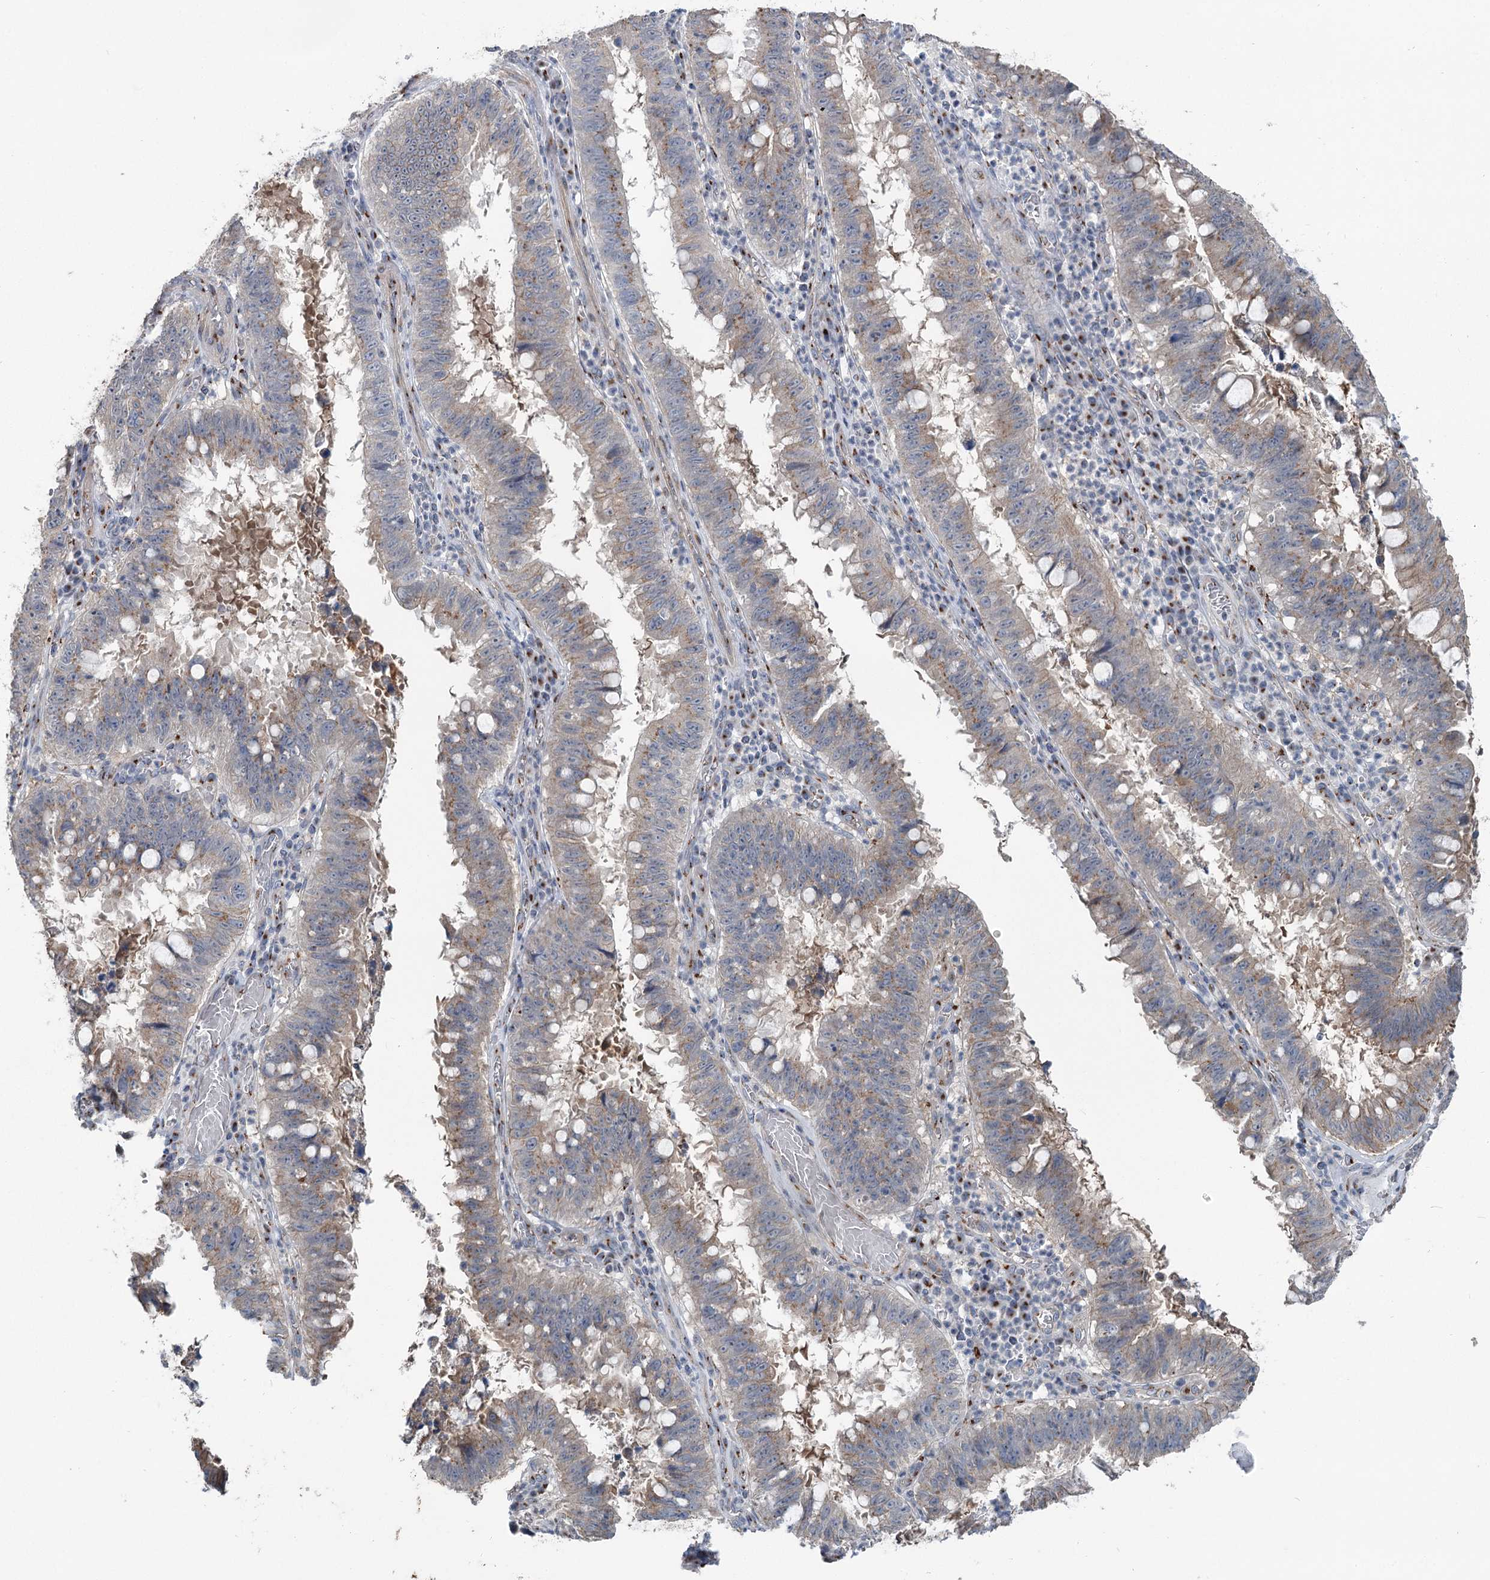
{"staining": {"intensity": "weak", "quantity": "25%-75%", "location": "cytoplasmic/membranous"}, "tissue": "stomach cancer", "cell_type": "Tumor cells", "image_type": "cancer", "snomed": [{"axis": "morphology", "description": "Adenocarcinoma, NOS"}, {"axis": "topography", "description": "Stomach"}], "caption": "Immunohistochemistry (IHC) of human stomach adenocarcinoma demonstrates low levels of weak cytoplasmic/membranous expression in approximately 25%-75% of tumor cells.", "gene": "ITIH5", "patient": {"sex": "male", "age": 59}}